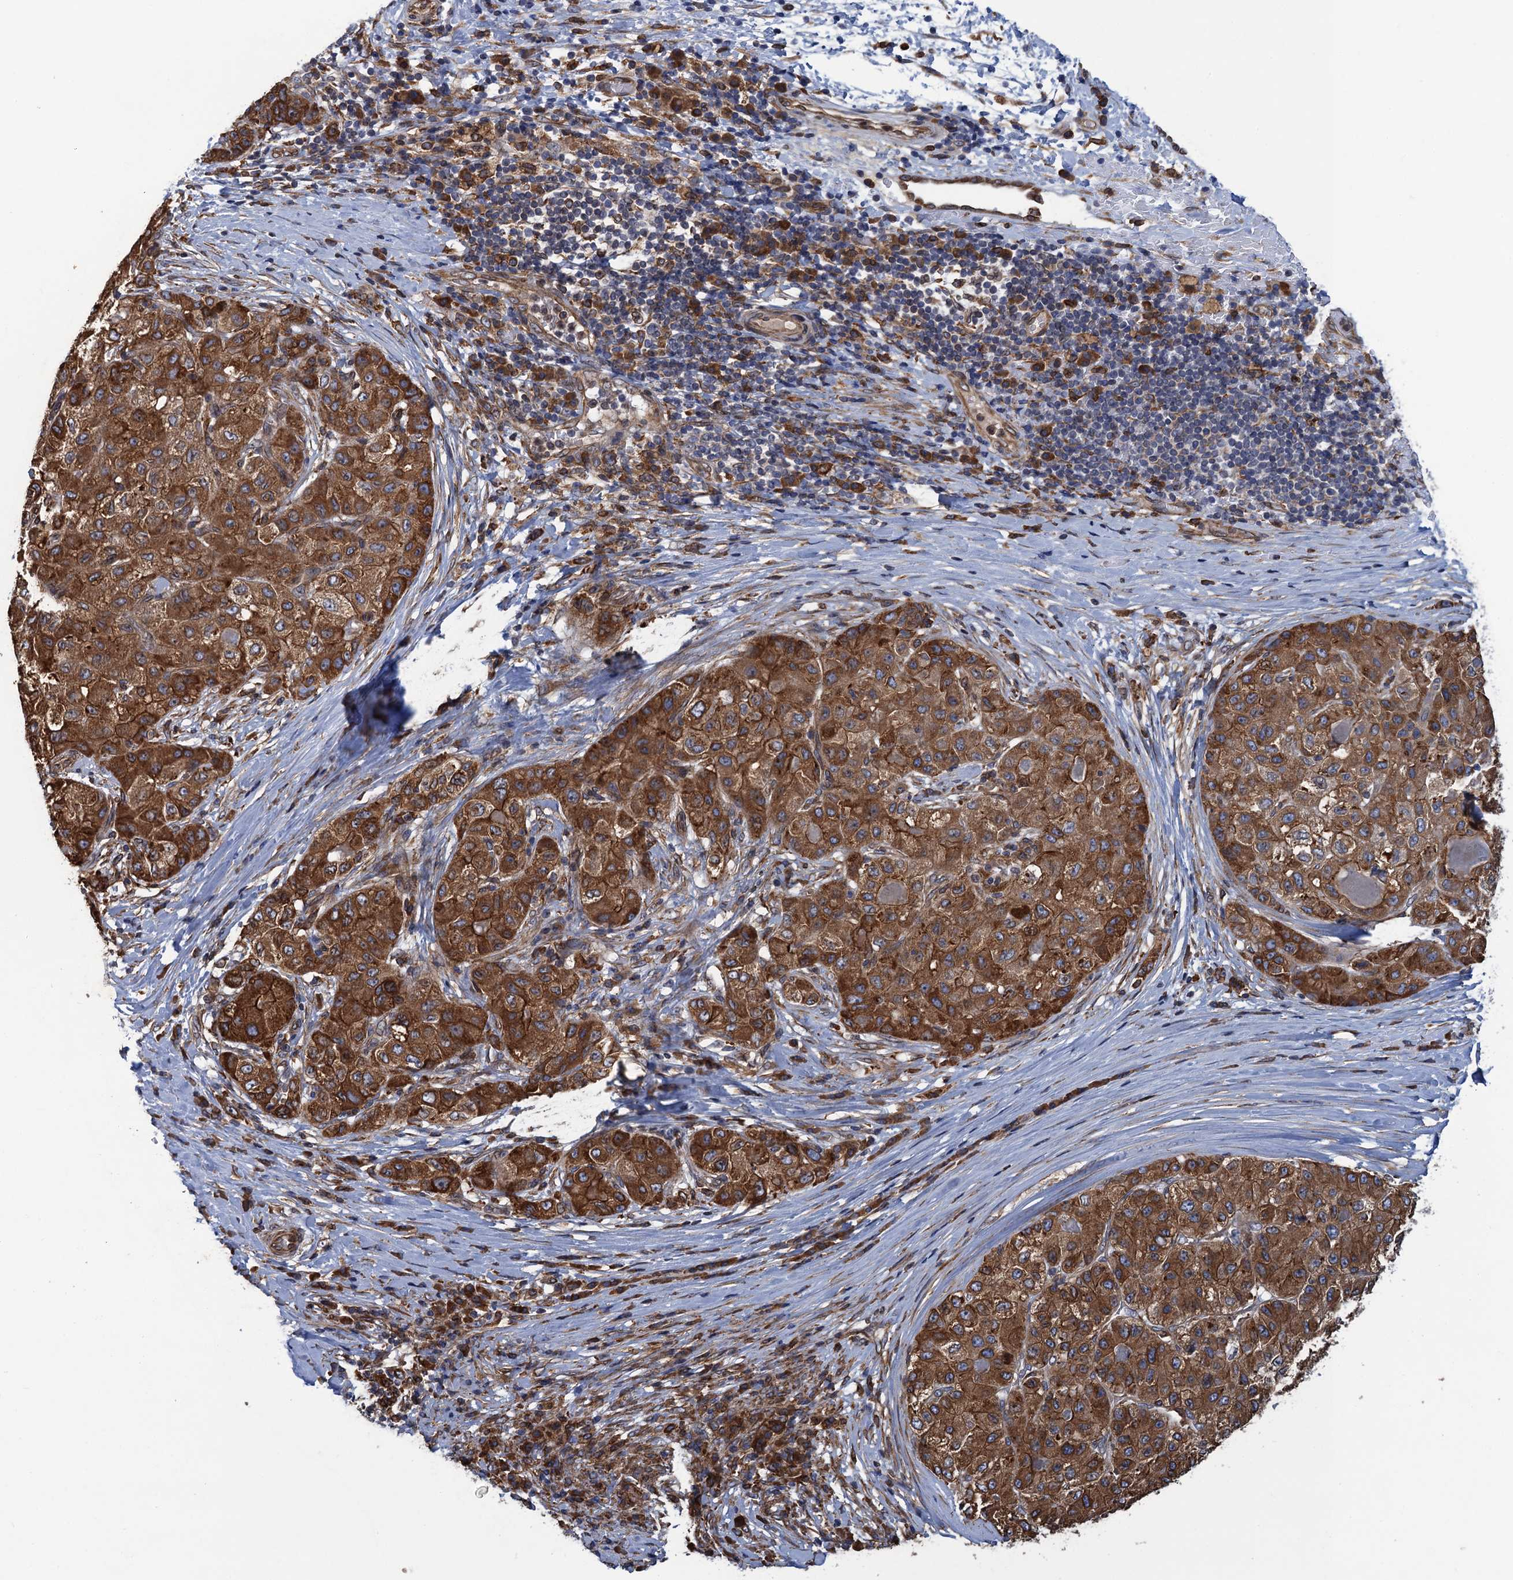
{"staining": {"intensity": "strong", "quantity": ">75%", "location": "cytoplasmic/membranous"}, "tissue": "liver cancer", "cell_type": "Tumor cells", "image_type": "cancer", "snomed": [{"axis": "morphology", "description": "Carcinoma, Hepatocellular, NOS"}, {"axis": "topography", "description": "Liver"}], "caption": "A histopathology image of hepatocellular carcinoma (liver) stained for a protein shows strong cytoplasmic/membranous brown staining in tumor cells.", "gene": "ARMC5", "patient": {"sex": "male", "age": 80}}